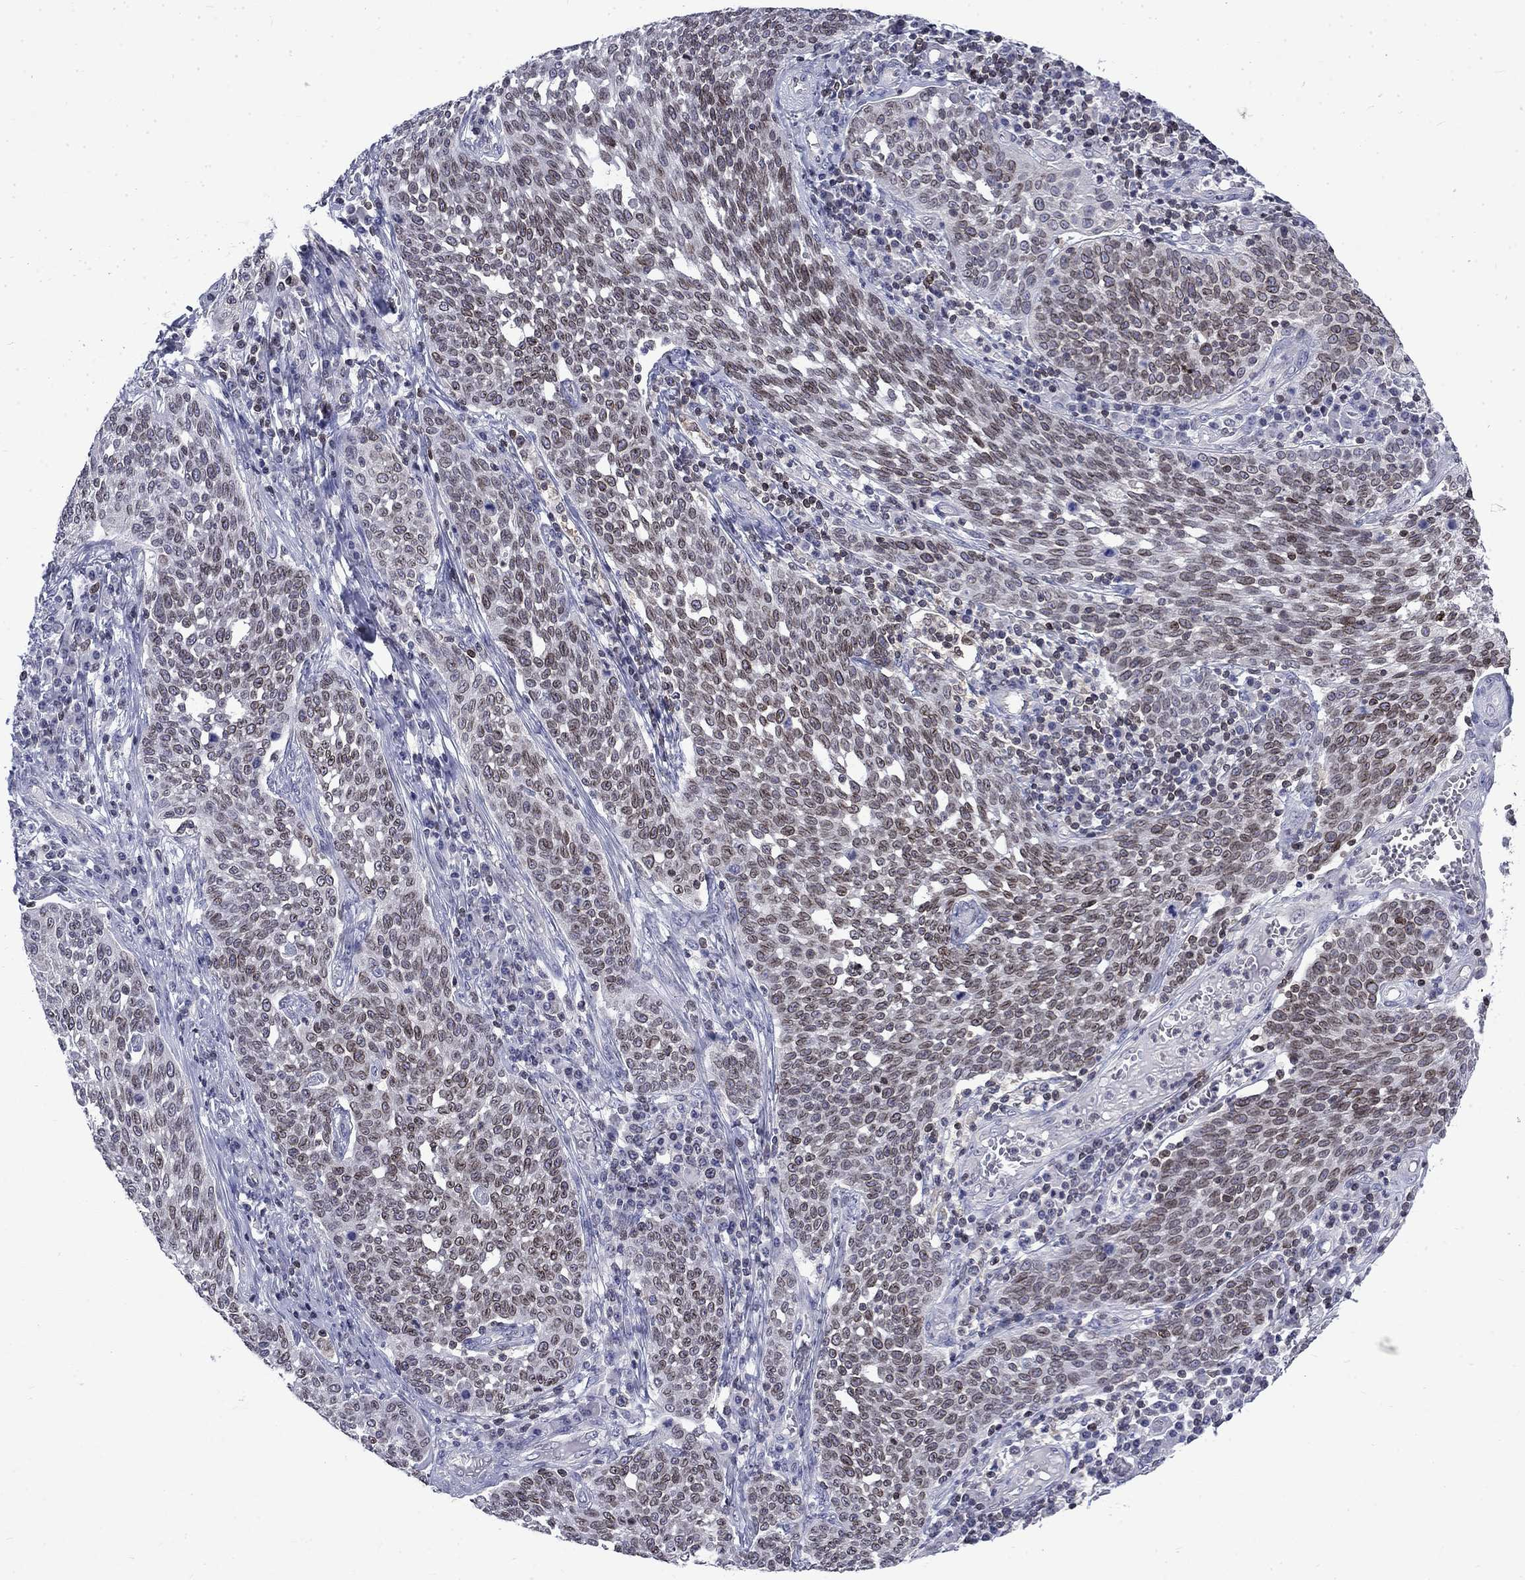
{"staining": {"intensity": "weak", "quantity": ">75%", "location": "nuclear"}, "tissue": "cervical cancer", "cell_type": "Tumor cells", "image_type": "cancer", "snomed": [{"axis": "morphology", "description": "Squamous cell carcinoma, NOS"}, {"axis": "topography", "description": "Cervix"}], "caption": "Cervical cancer stained with DAB (3,3'-diaminobenzidine) immunohistochemistry reveals low levels of weak nuclear expression in about >75% of tumor cells.", "gene": "SLA", "patient": {"sex": "female", "age": 34}}